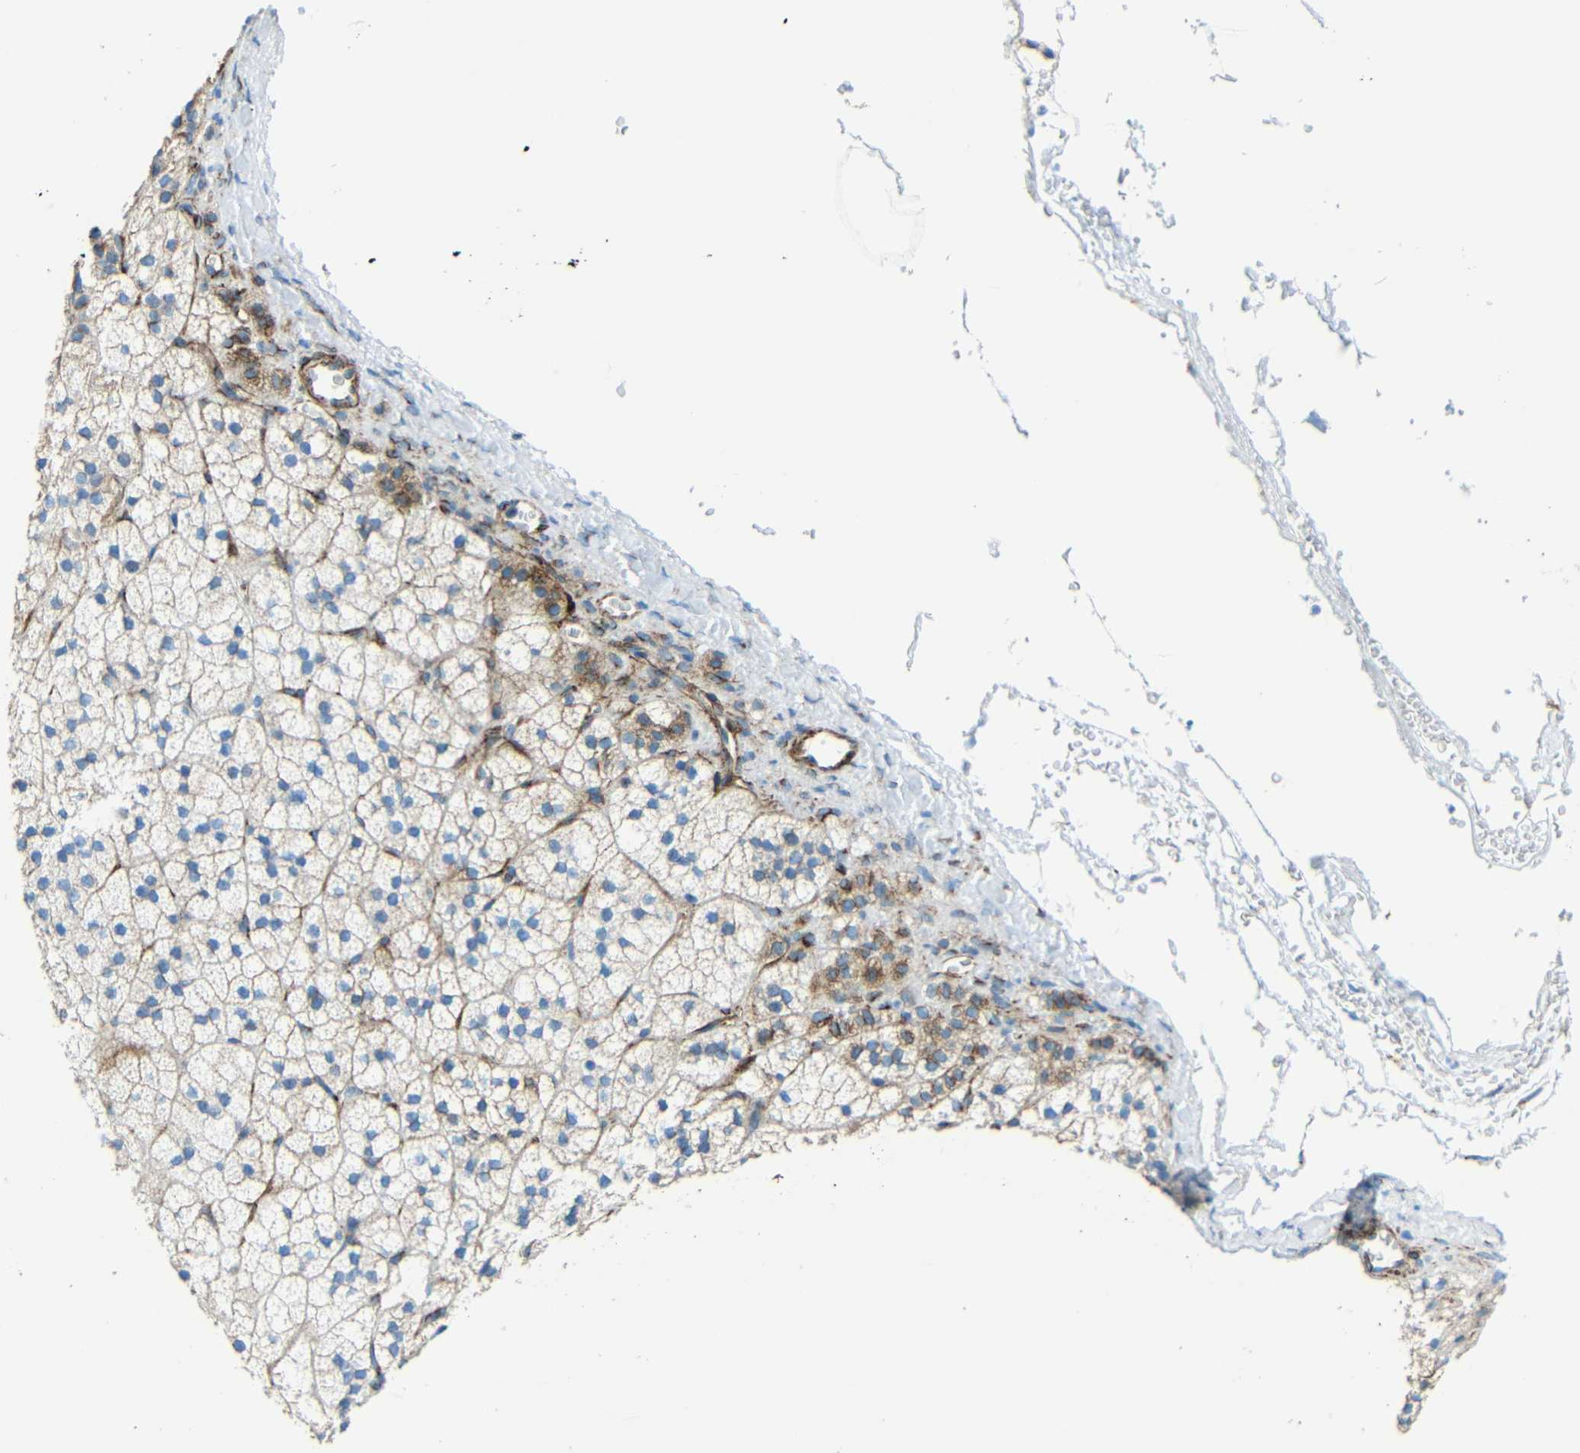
{"staining": {"intensity": "weak", "quantity": "<25%", "location": "cytoplasmic/membranous"}, "tissue": "adrenal gland", "cell_type": "Glandular cells", "image_type": "normal", "snomed": [{"axis": "morphology", "description": "Normal tissue, NOS"}, {"axis": "topography", "description": "Adrenal gland"}], "caption": "IHC image of unremarkable adrenal gland: human adrenal gland stained with DAB (3,3'-diaminobenzidine) exhibits no significant protein staining in glandular cells.", "gene": "TUBB4B", "patient": {"sex": "male", "age": 35}}